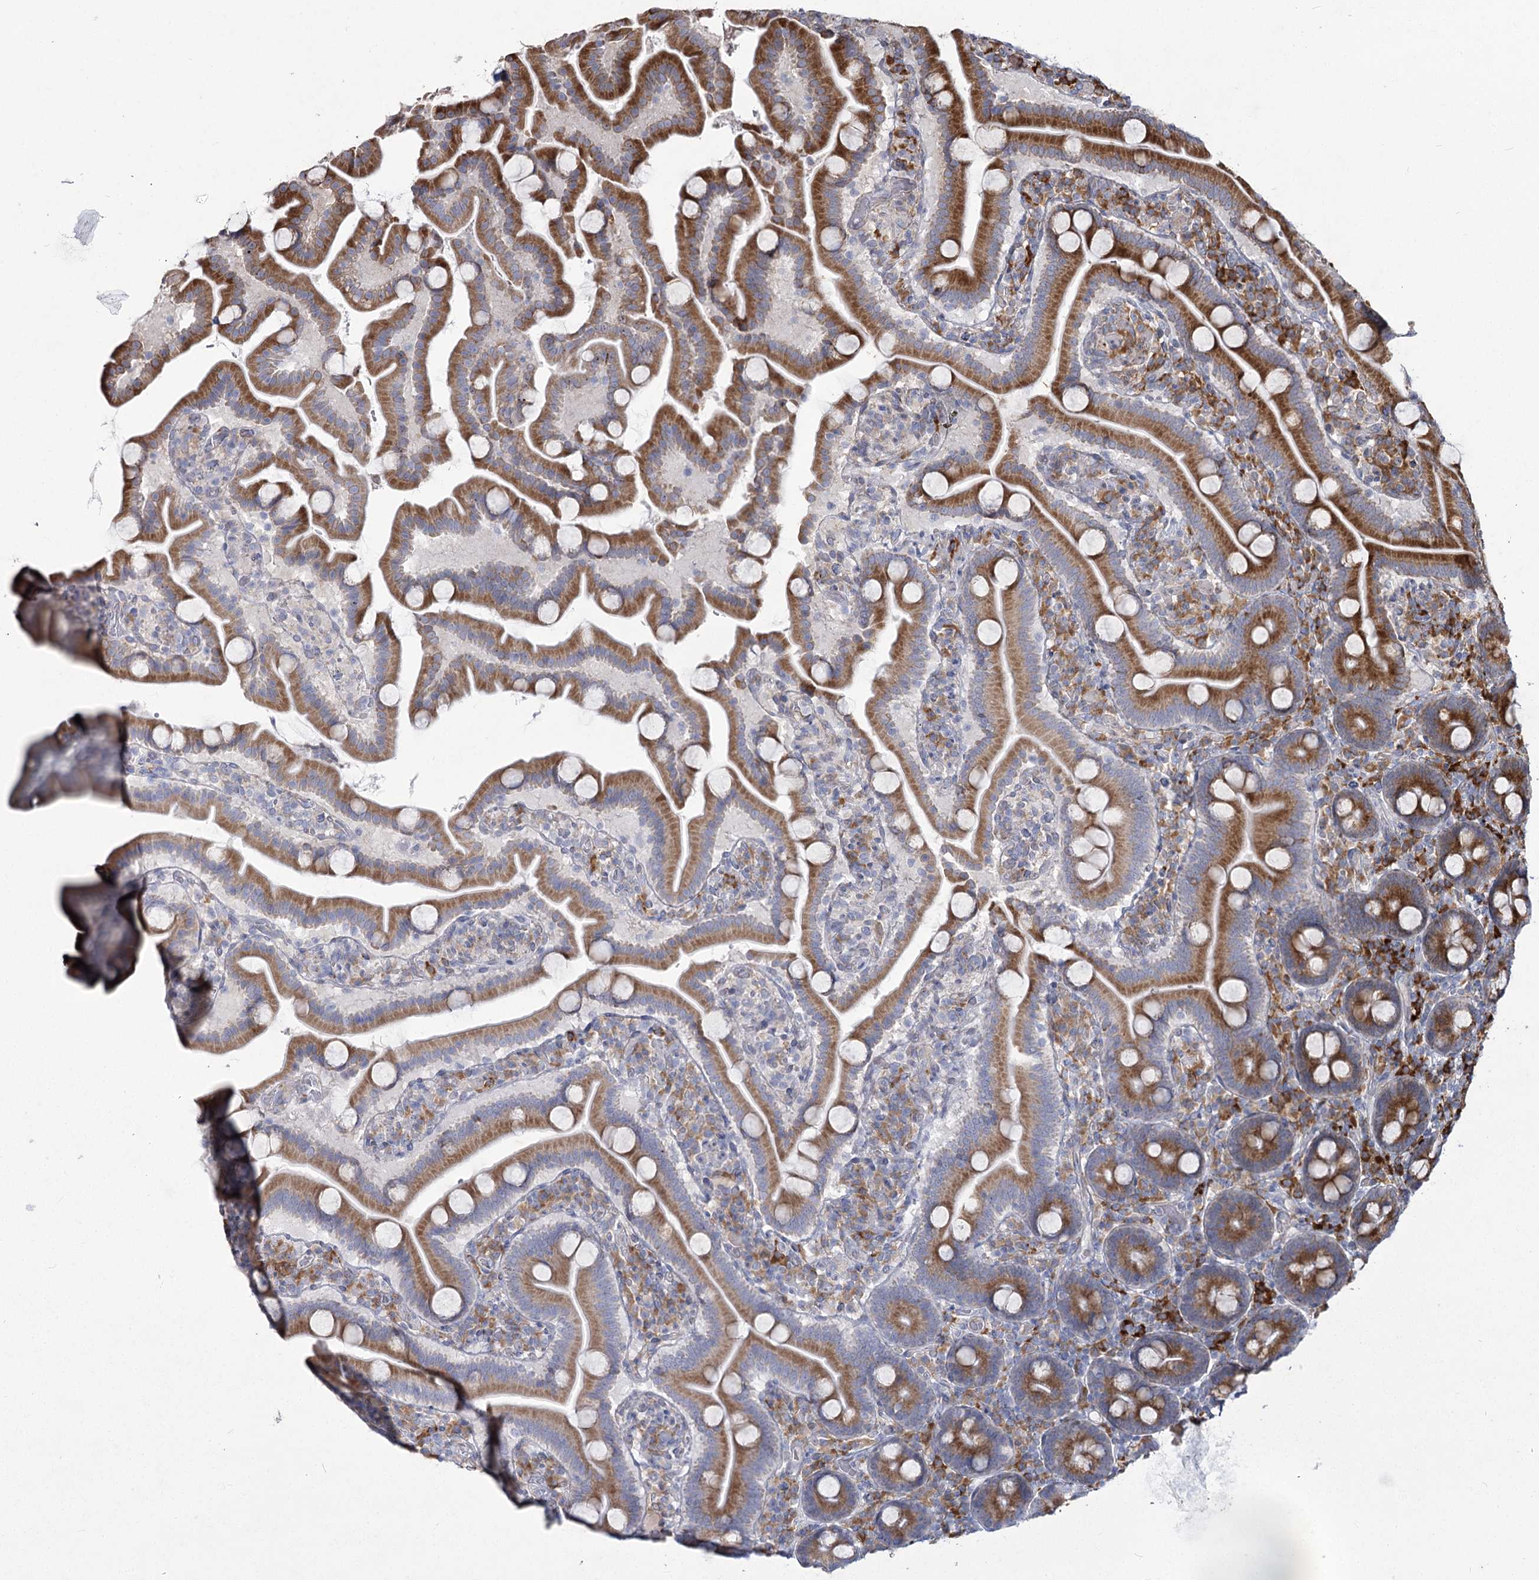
{"staining": {"intensity": "strong", "quantity": ">75%", "location": "cytoplasmic/membranous"}, "tissue": "duodenum", "cell_type": "Glandular cells", "image_type": "normal", "snomed": [{"axis": "morphology", "description": "Normal tissue, NOS"}, {"axis": "topography", "description": "Duodenum"}], "caption": "Immunohistochemistry image of normal human duodenum stained for a protein (brown), which shows high levels of strong cytoplasmic/membranous expression in approximately >75% of glandular cells.", "gene": "NHLRC2", "patient": {"sex": "male", "age": 55}}